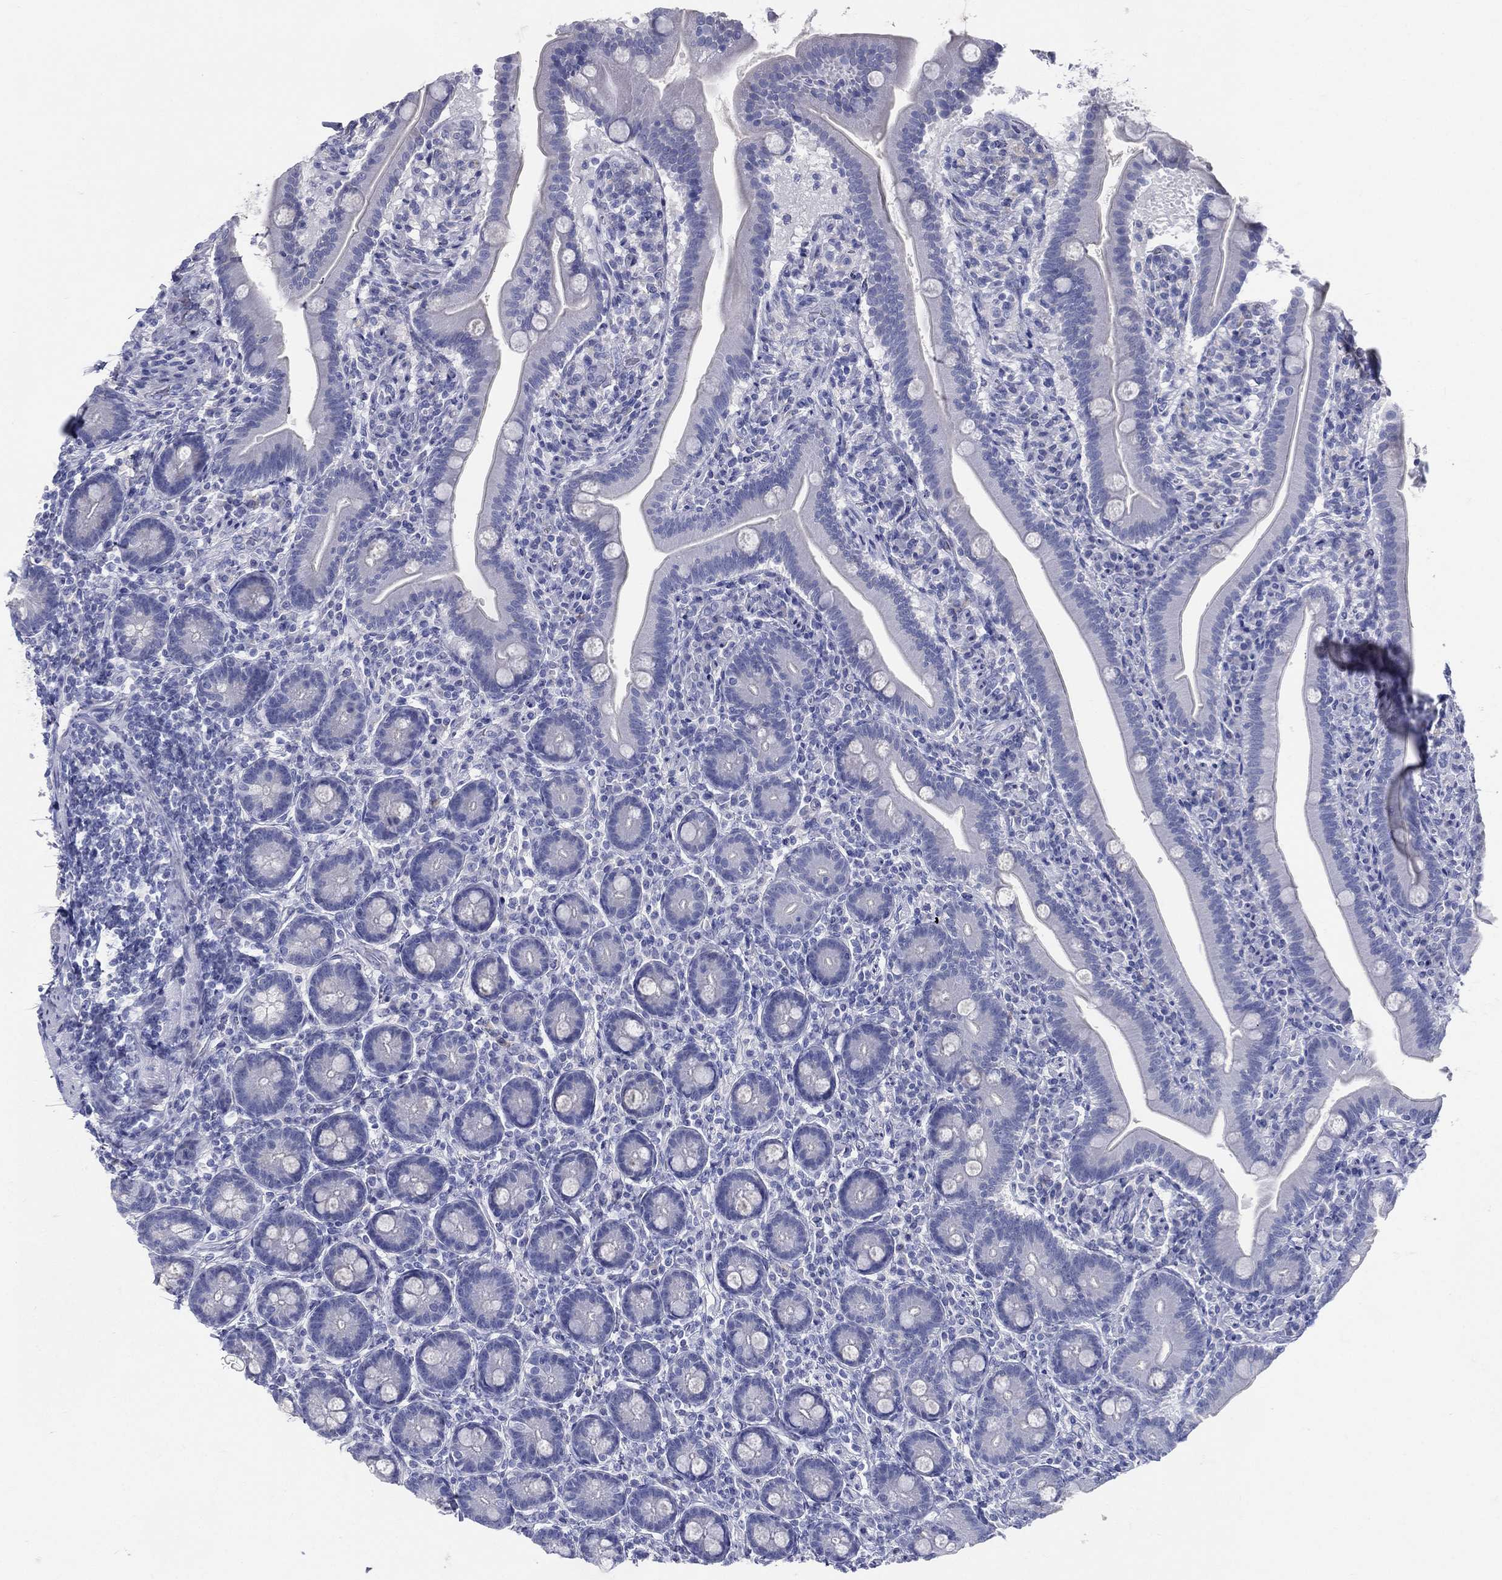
{"staining": {"intensity": "negative", "quantity": "none", "location": "none"}, "tissue": "small intestine", "cell_type": "Glandular cells", "image_type": "normal", "snomed": [{"axis": "morphology", "description": "Normal tissue, NOS"}, {"axis": "topography", "description": "Small intestine"}], "caption": "High magnification brightfield microscopy of benign small intestine stained with DAB (3,3'-diaminobenzidine) (brown) and counterstained with hematoxylin (blue): glandular cells show no significant positivity. (DAB (3,3'-diaminobenzidine) immunohistochemistry, high magnification).", "gene": "DEFB121", "patient": {"sex": "male", "age": 66}}